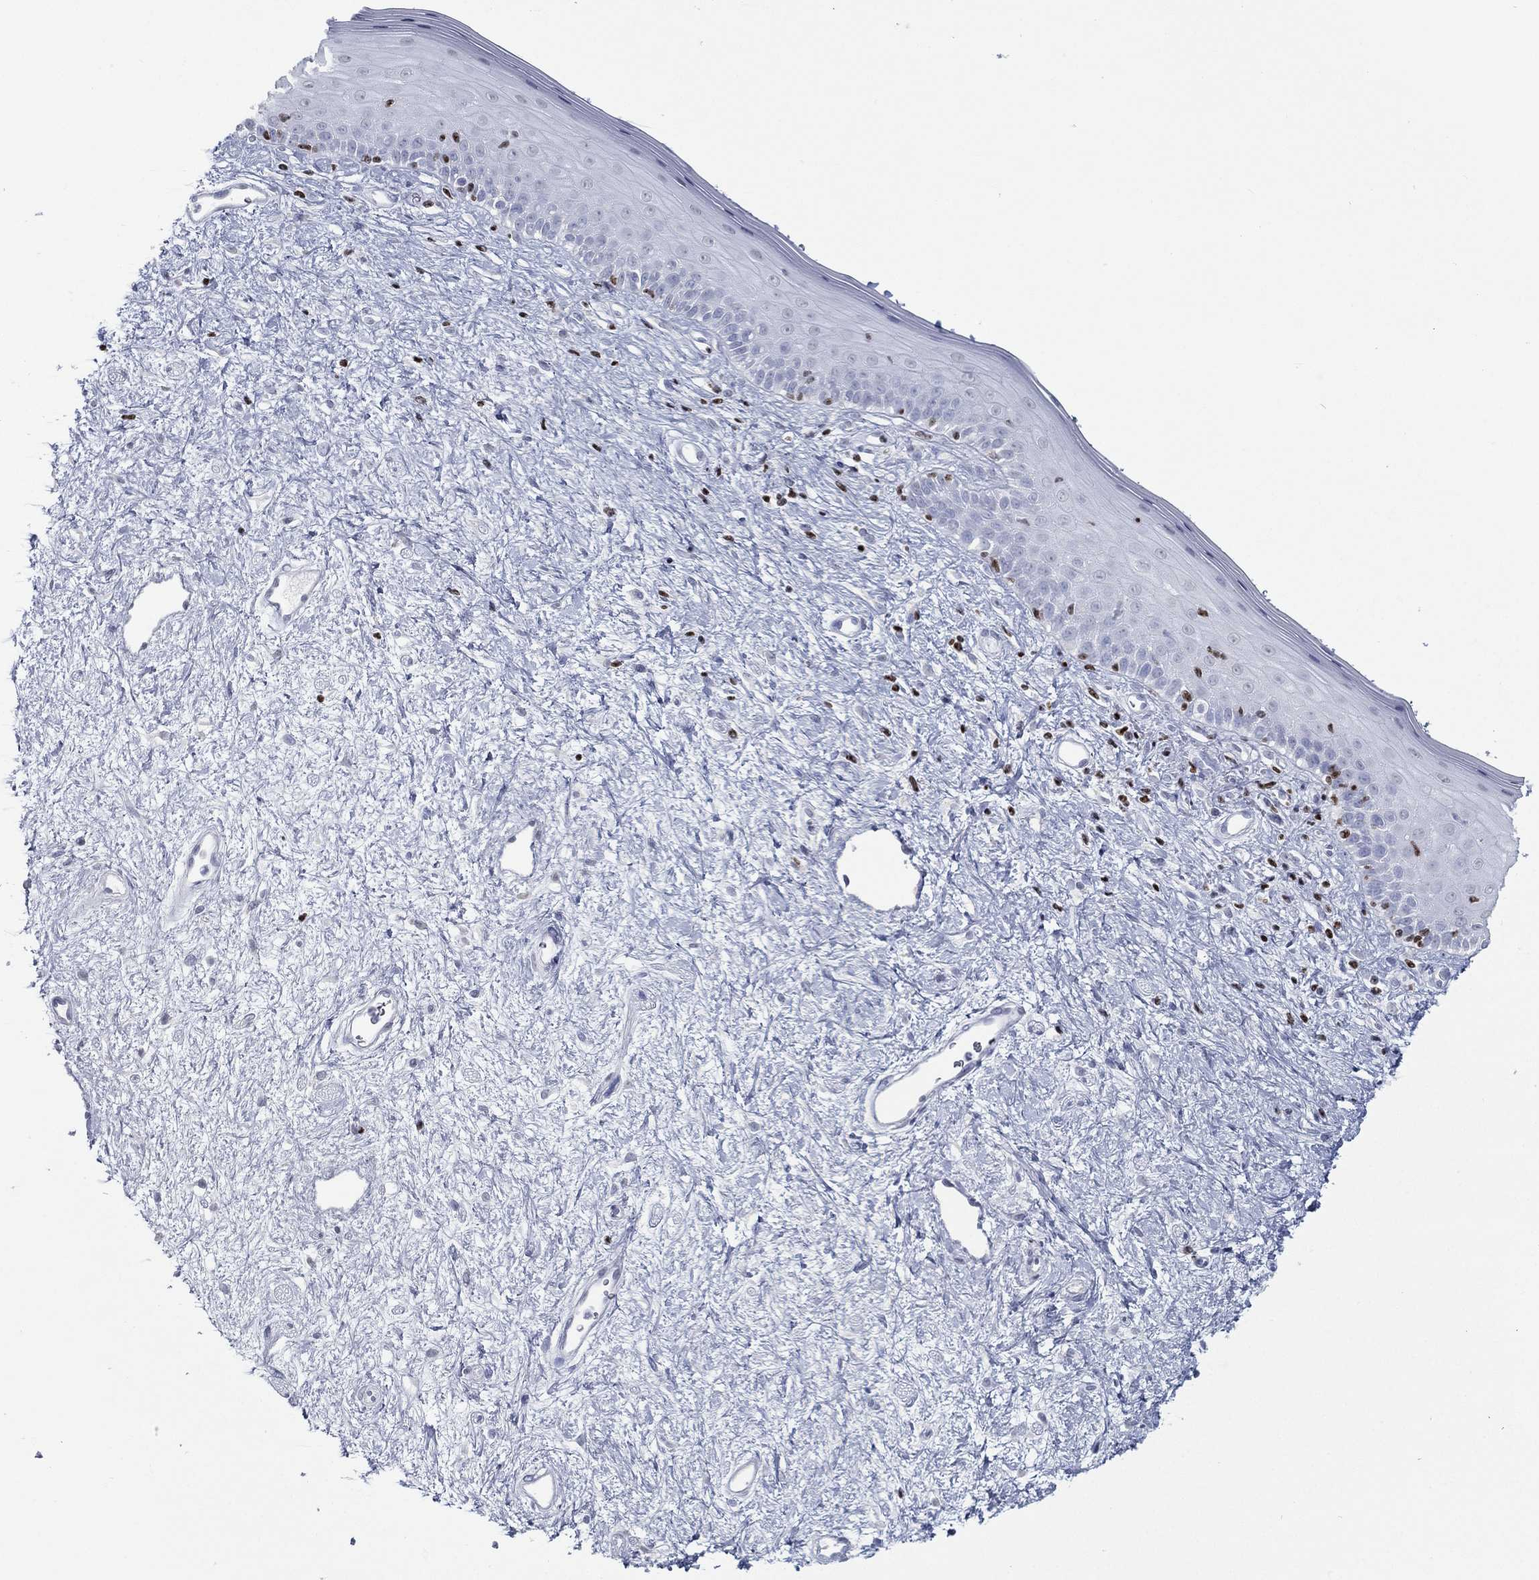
{"staining": {"intensity": "negative", "quantity": "none", "location": "none"}, "tissue": "vagina", "cell_type": "Squamous epithelial cells", "image_type": "normal", "snomed": [{"axis": "morphology", "description": "Normal tissue, NOS"}, {"axis": "topography", "description": "Vagina"}], "caption": "This is an IHC micrograph of normal vagina. There is no positivity in squamous epithelial cells.", "gene": "PYHIN1", "patient": {"sex": "female", "age": 47}}